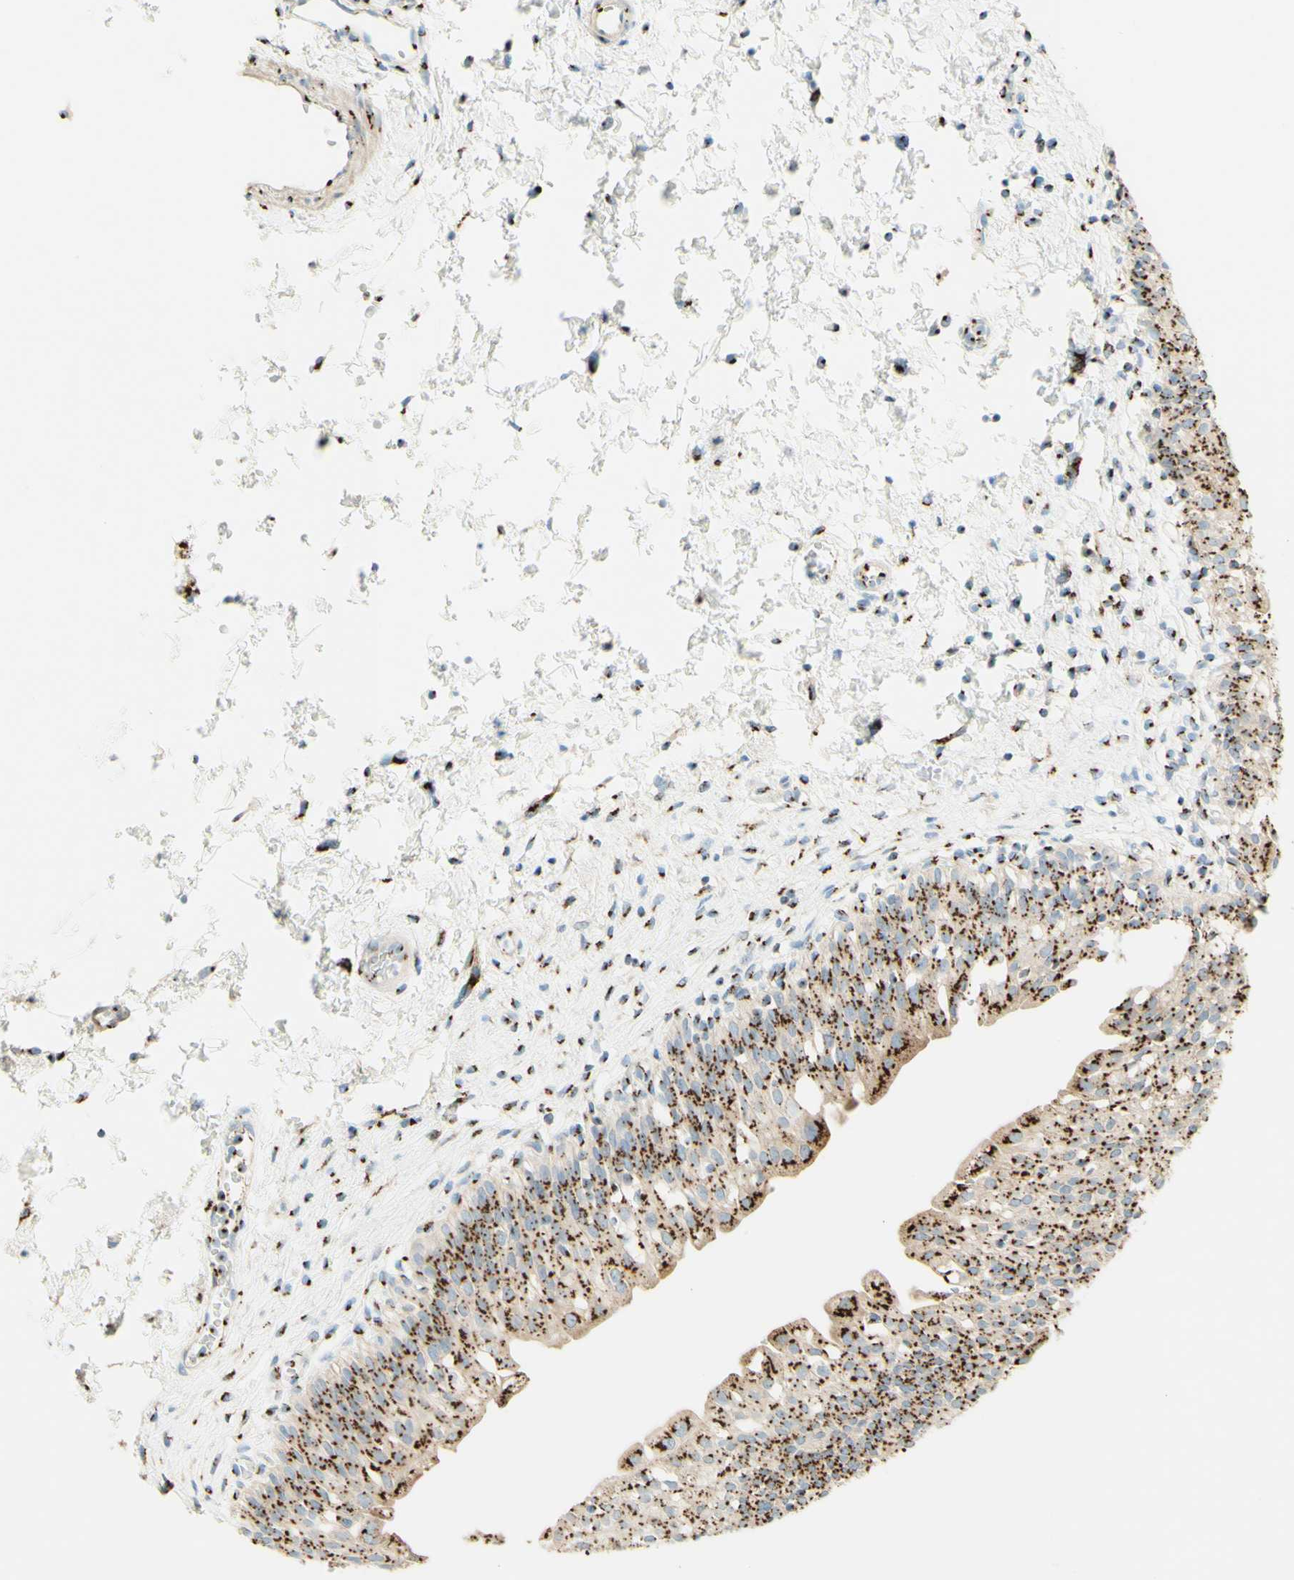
{"staining": {"intensity": "strong", "quantity": ">75%", "location": "cytoplasmic/membranous"}, "tissue": "urinary bladder", "cell_type": "Urothelial cells", "image_type": "normal", "snomed": [{"axis": "morphology", "description": "Normal tissue, NOS"}, {"axis": "topography", "description": "Urinary bladder"}], "caption": "A high amount of strong cytoplasmic/membranous expression is appreciated in approximately >75% of urothelial cells in unremarkable urinary bladder. (Brightfield microscopy of DAB IHC at high magnification).", "gene": "GOLGB1", "patient": {"sex": "male", "age": 55}}